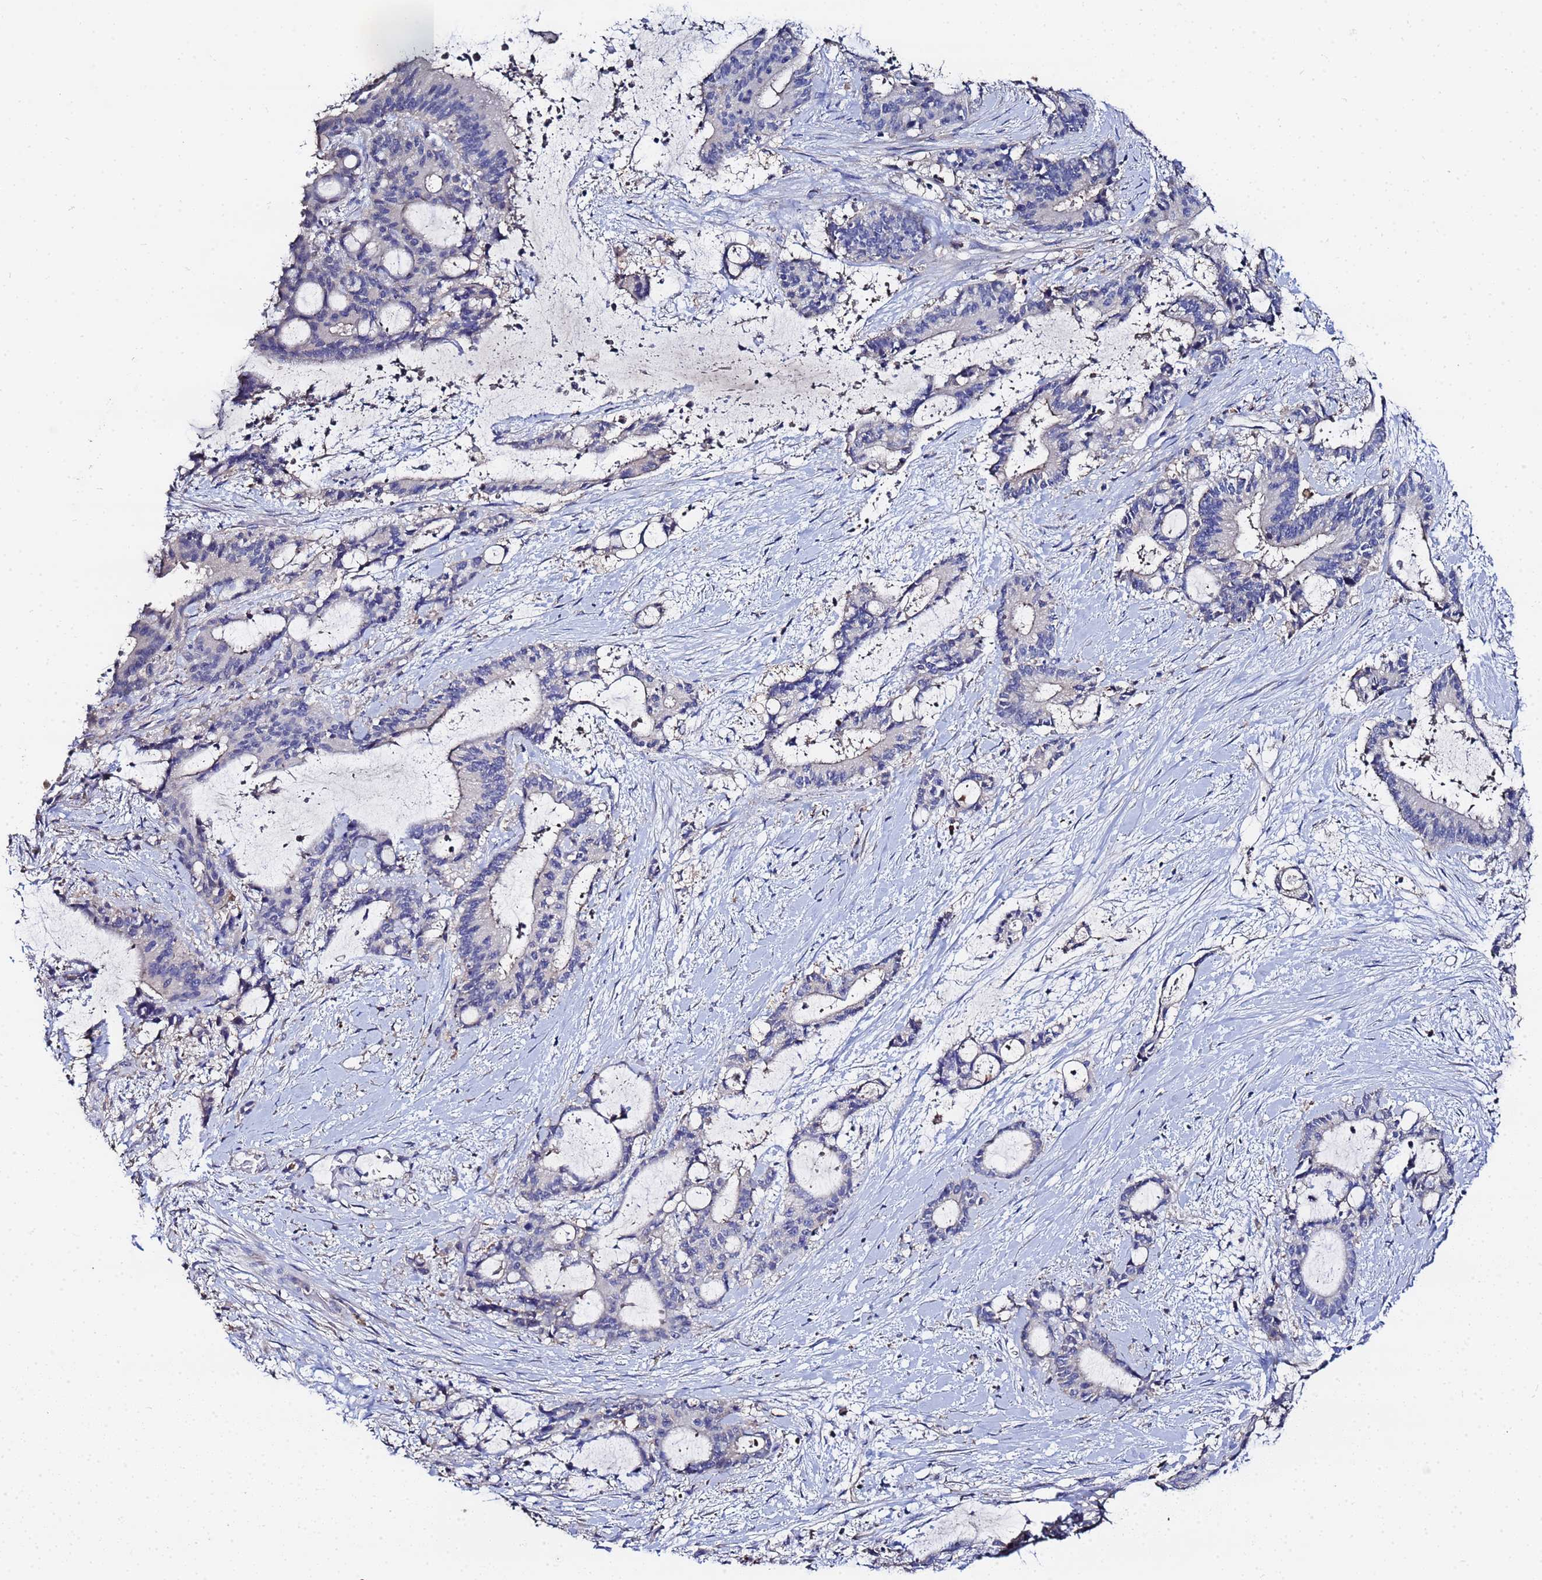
{"staining": {"intensity": "negative", "quantity": "none", "location": "none"}, "tissue": "liver cancer", "cell_type": "Tumor cells", "image_type": "cancer", "snomed": [{"axis": "morphology", "description": "Normal tissue, NOS"}, {"axis": "morphology", "description": "Cholangiocarcinoma"}, {"axis": "topography", "description": "Liver"}, {"axis": "topography", "description": "Peripheral nerve tissue"}], "caption": "Immunohistochemical staining of human cholangiocarcinoma (liver) shows no significant staining in tumor cells.", "gene": "TCP10L", "patient": {"sex": "female", "age": 73}}